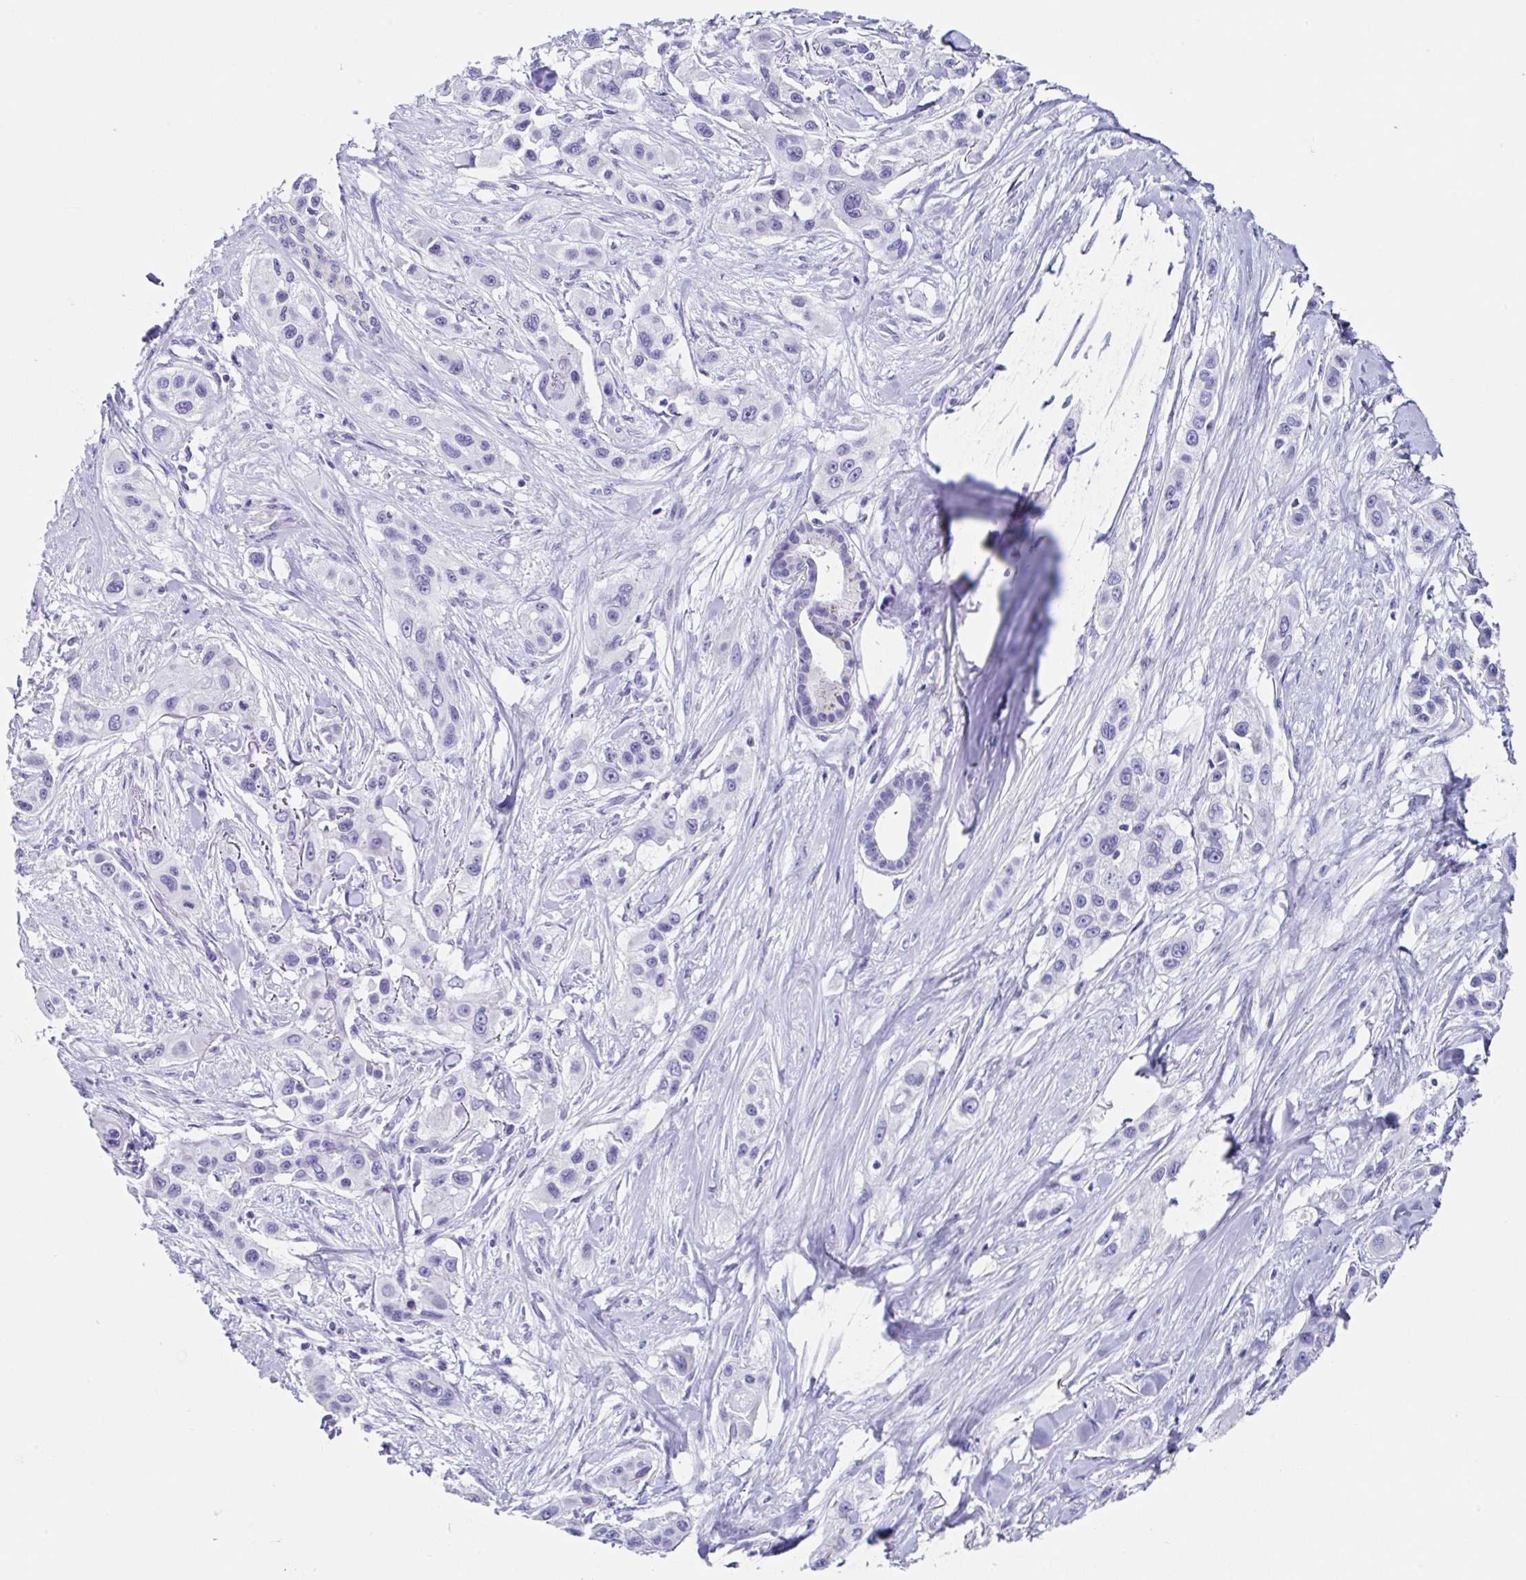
{"staining": {"intensity": "negative", "quantity": "none", "location": "none"}, "tissue": "skin cancer", "cell_type": "Tumor cells", "image_type": "cancer", "snomed": [{"axis": "morphology", "description": "Squamous cell carcinoma, NOS"}, {"axis": "topography", "description": "Skin"}], "caption": "Immunohistochemistry (IHC) of skin cancer (squamous cell carcinoma) exhibits no positivity in tumor cells.", "gene": "TMPRSS11E", "patient": {"sex": "male", "age": 63}}